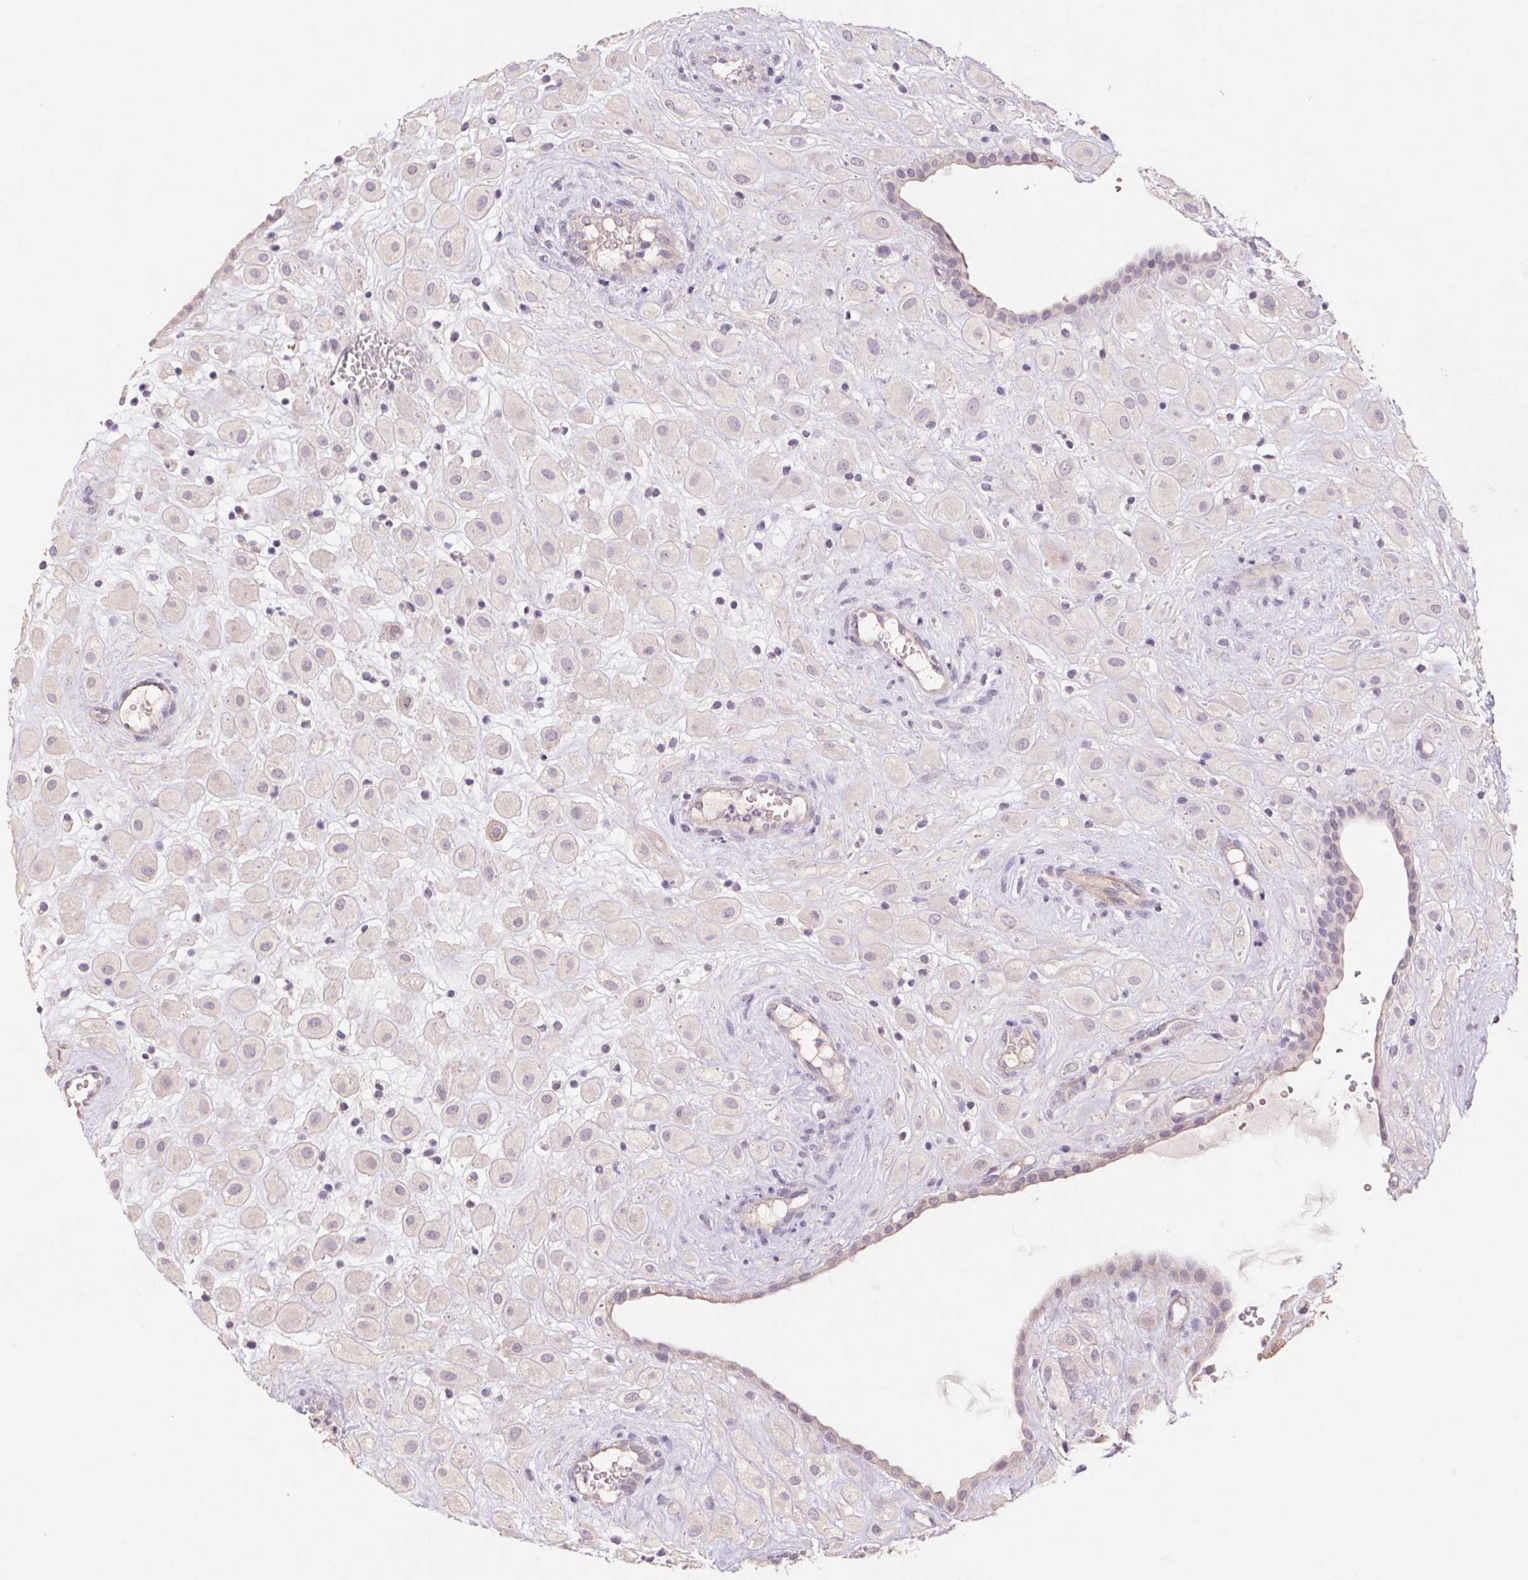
{"staining": {"intensity": "weak", "quantity": "<25%", "location": "cytoplasmic/membranous"}, "tissue": "placenta", "cell_type": "Decidual cells", "image_type": "normal", "snomed": [{"axis": "morphology", "description": "Normal tissue, NOS"}, {"axis": "topography", "description": "Placenta"}], "caption": "This is an immunohistochemistry (IHC) photomicrograph of normal human placenta. There is no expression in decidual cells.", "gene": "GRM2", "patient": {"sex": "female", "age": 24}}